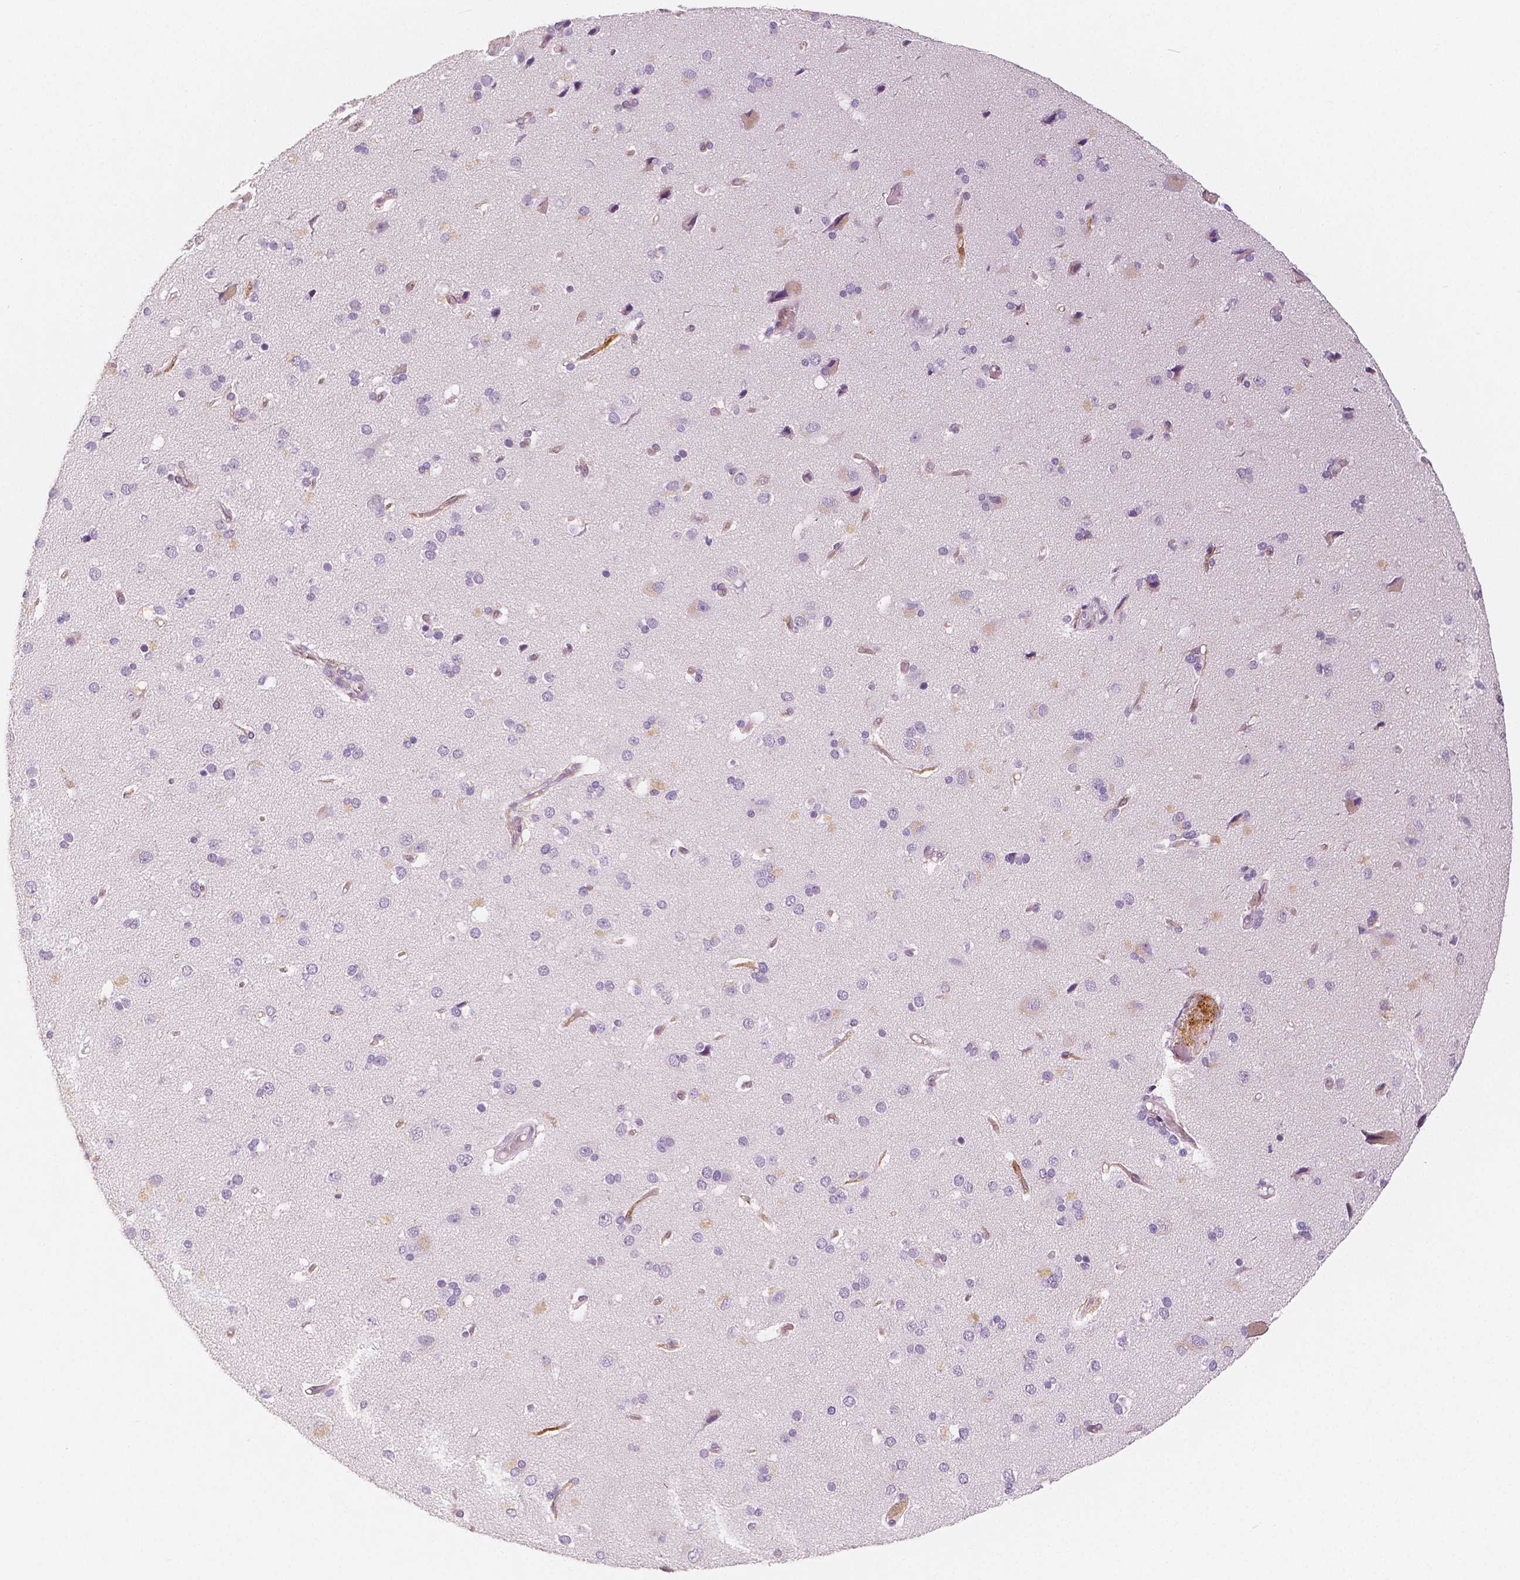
{"staining": {"intensity": "weak", "quantity": "25%-75%", "location": "cytoplasmic/membranous"}, "tissue": "cerebral cortex", "cell_type": "Endothelial cells", "image_type": "normal", "snomed": [{"axis": "morphology", "description": "Normal tissue, NOS"}, {"axis": "morphology", "description": "Glioma, malignant, High grade"}, {"axis": "topography", "description": "Cerebral cortex"}], "caption": "A low amount of weak cytoplasmic/membranous expression is identified in approximately 25%-75% of endothelial cells in normal cerebral cortex. The protein is shown in brown color, while the nuclei are stained blue.", "gene": "KDM5B", "patient": {"sex": "male", "age": 71}}